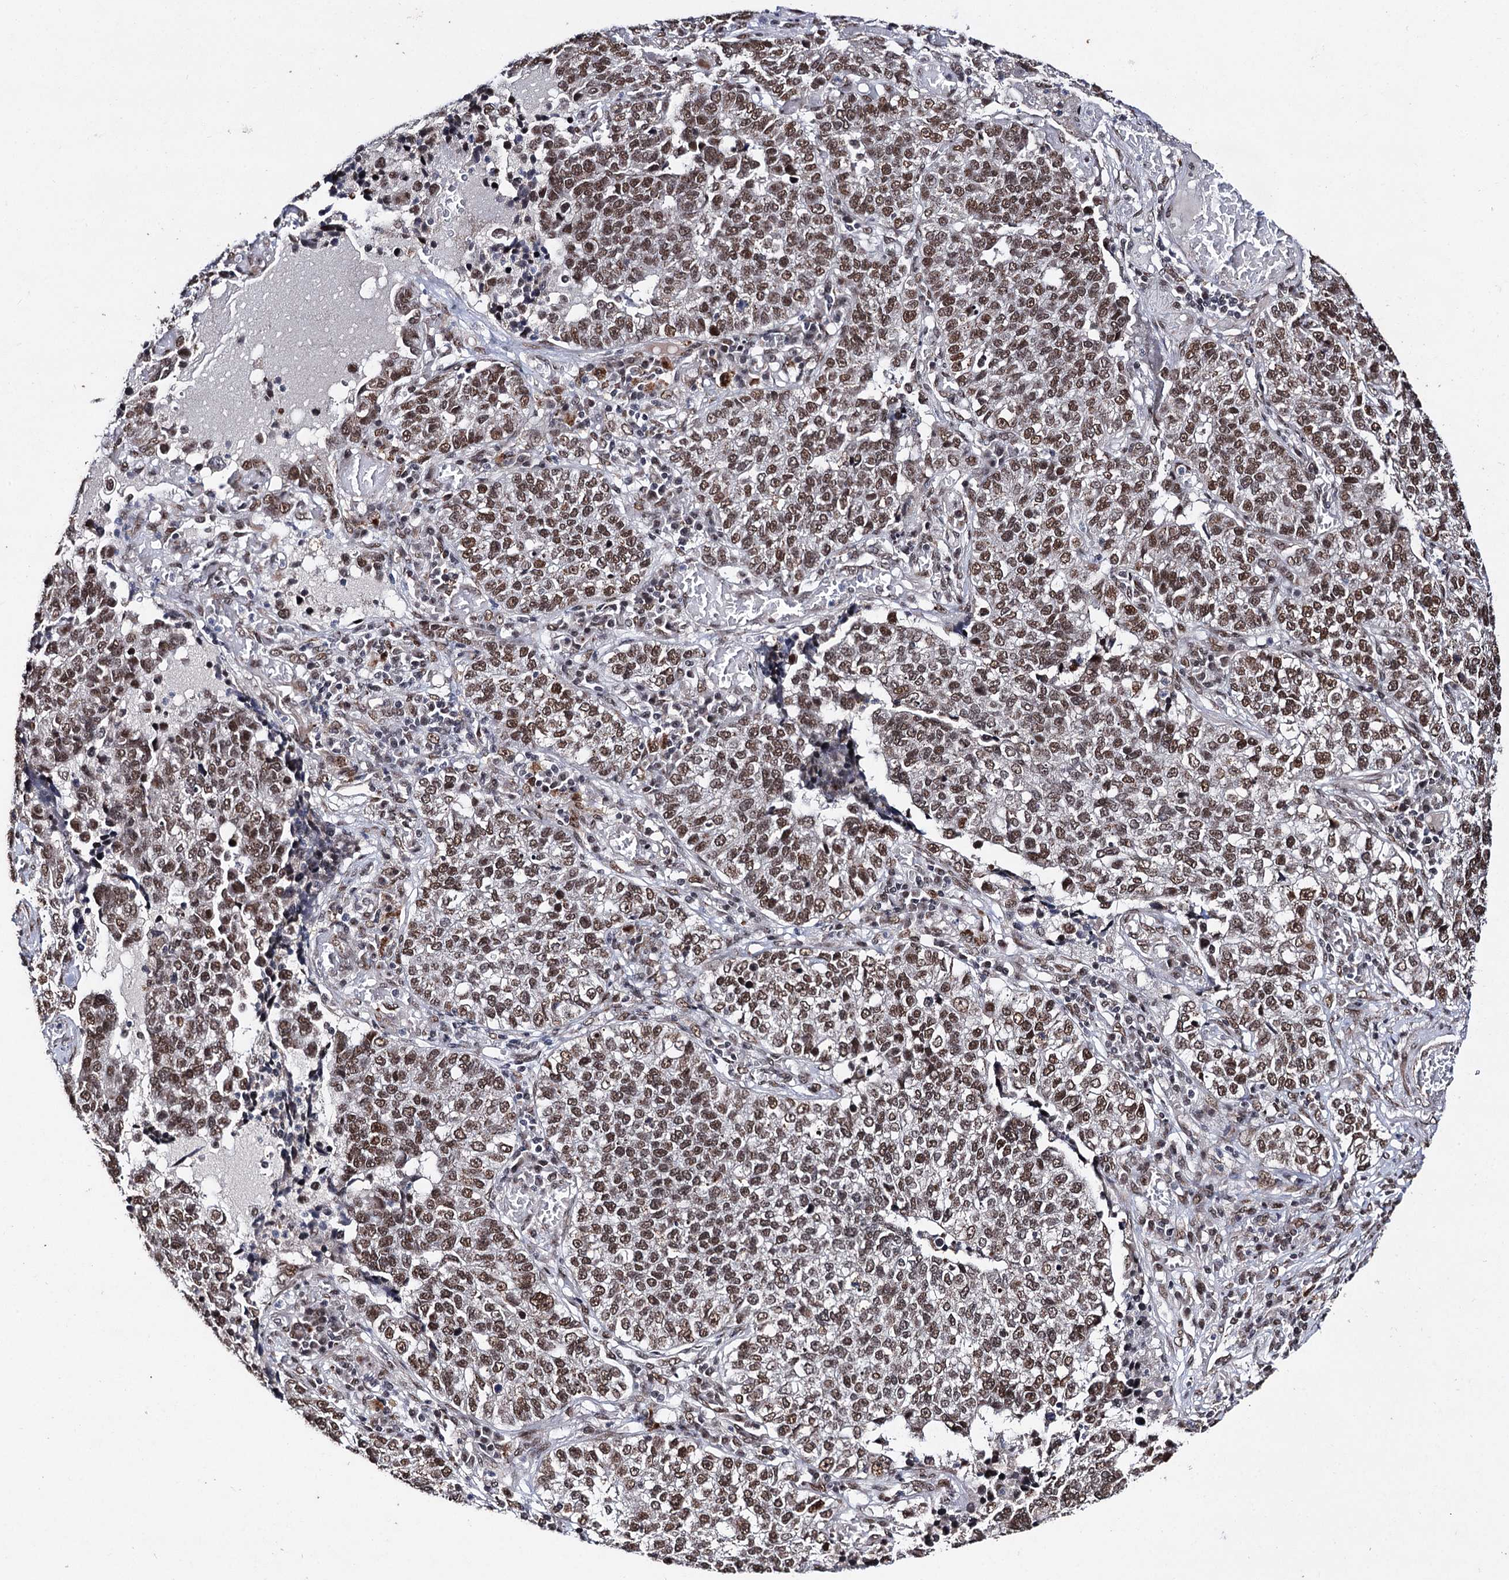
{"staining": {"intensity": "moderate", "quantity": ">75%", "location": "nuclear"}, "tissue": "lung cancer", "cell_type": "Tumor cells", "image_type": "cancer", "snomed": [{"axis": "morphology", "description": "Adenocarcinoma, NOS"}, {"axis": "topography", "description": "Lung"}], "caption": "DAB immunohistochemical staining of human lung cancer shows moderate nuclear protein positivity in approximately >75% of tumor cells. Nuclei are stained in blue.", "gene": "MATR3", "patient": {"sex": "male", "age": 49}}